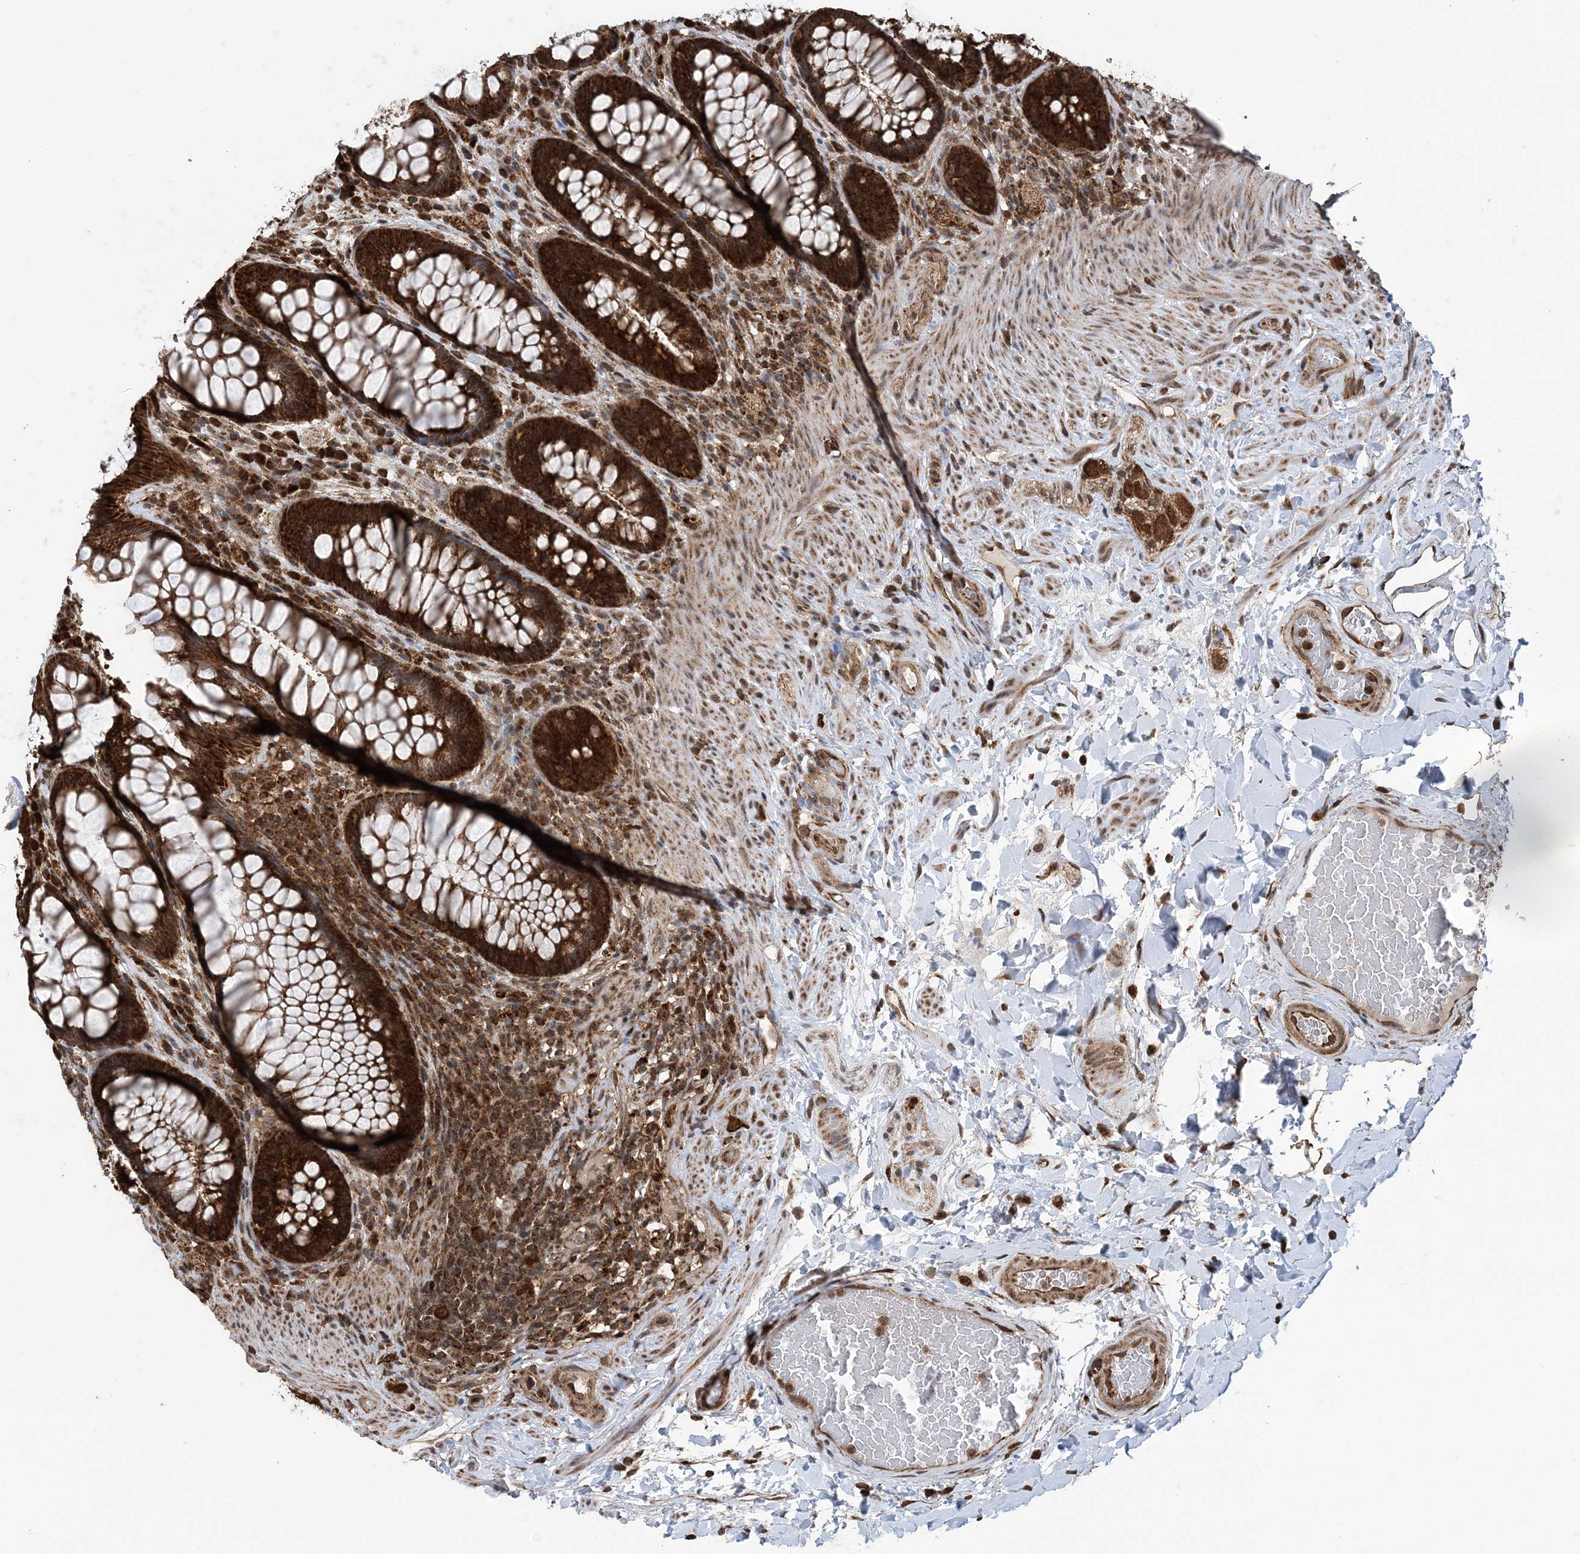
{"staining": {"intensity": "strong", "quantity": ">75%", "location": "cytoplasmic/membranous"}, "tissue": "rectum", "cell_type": "Glandular cells", "image_type": "normal", "snomed": [{"axis": "morphology", "description": "Normal tissue, NOS"}, {"axis": "topography", "description": "Rectum"}], "caption": "Benign rectum displays strong cytoplasmic/membranous staining in about >75% of glandular cells, visualized by immunohistochemistry. The protein is shown in brown color, while the nuclei are stained blue.", "gene": "PCBP1", "patient": {"sex": "female", "age": 46}}